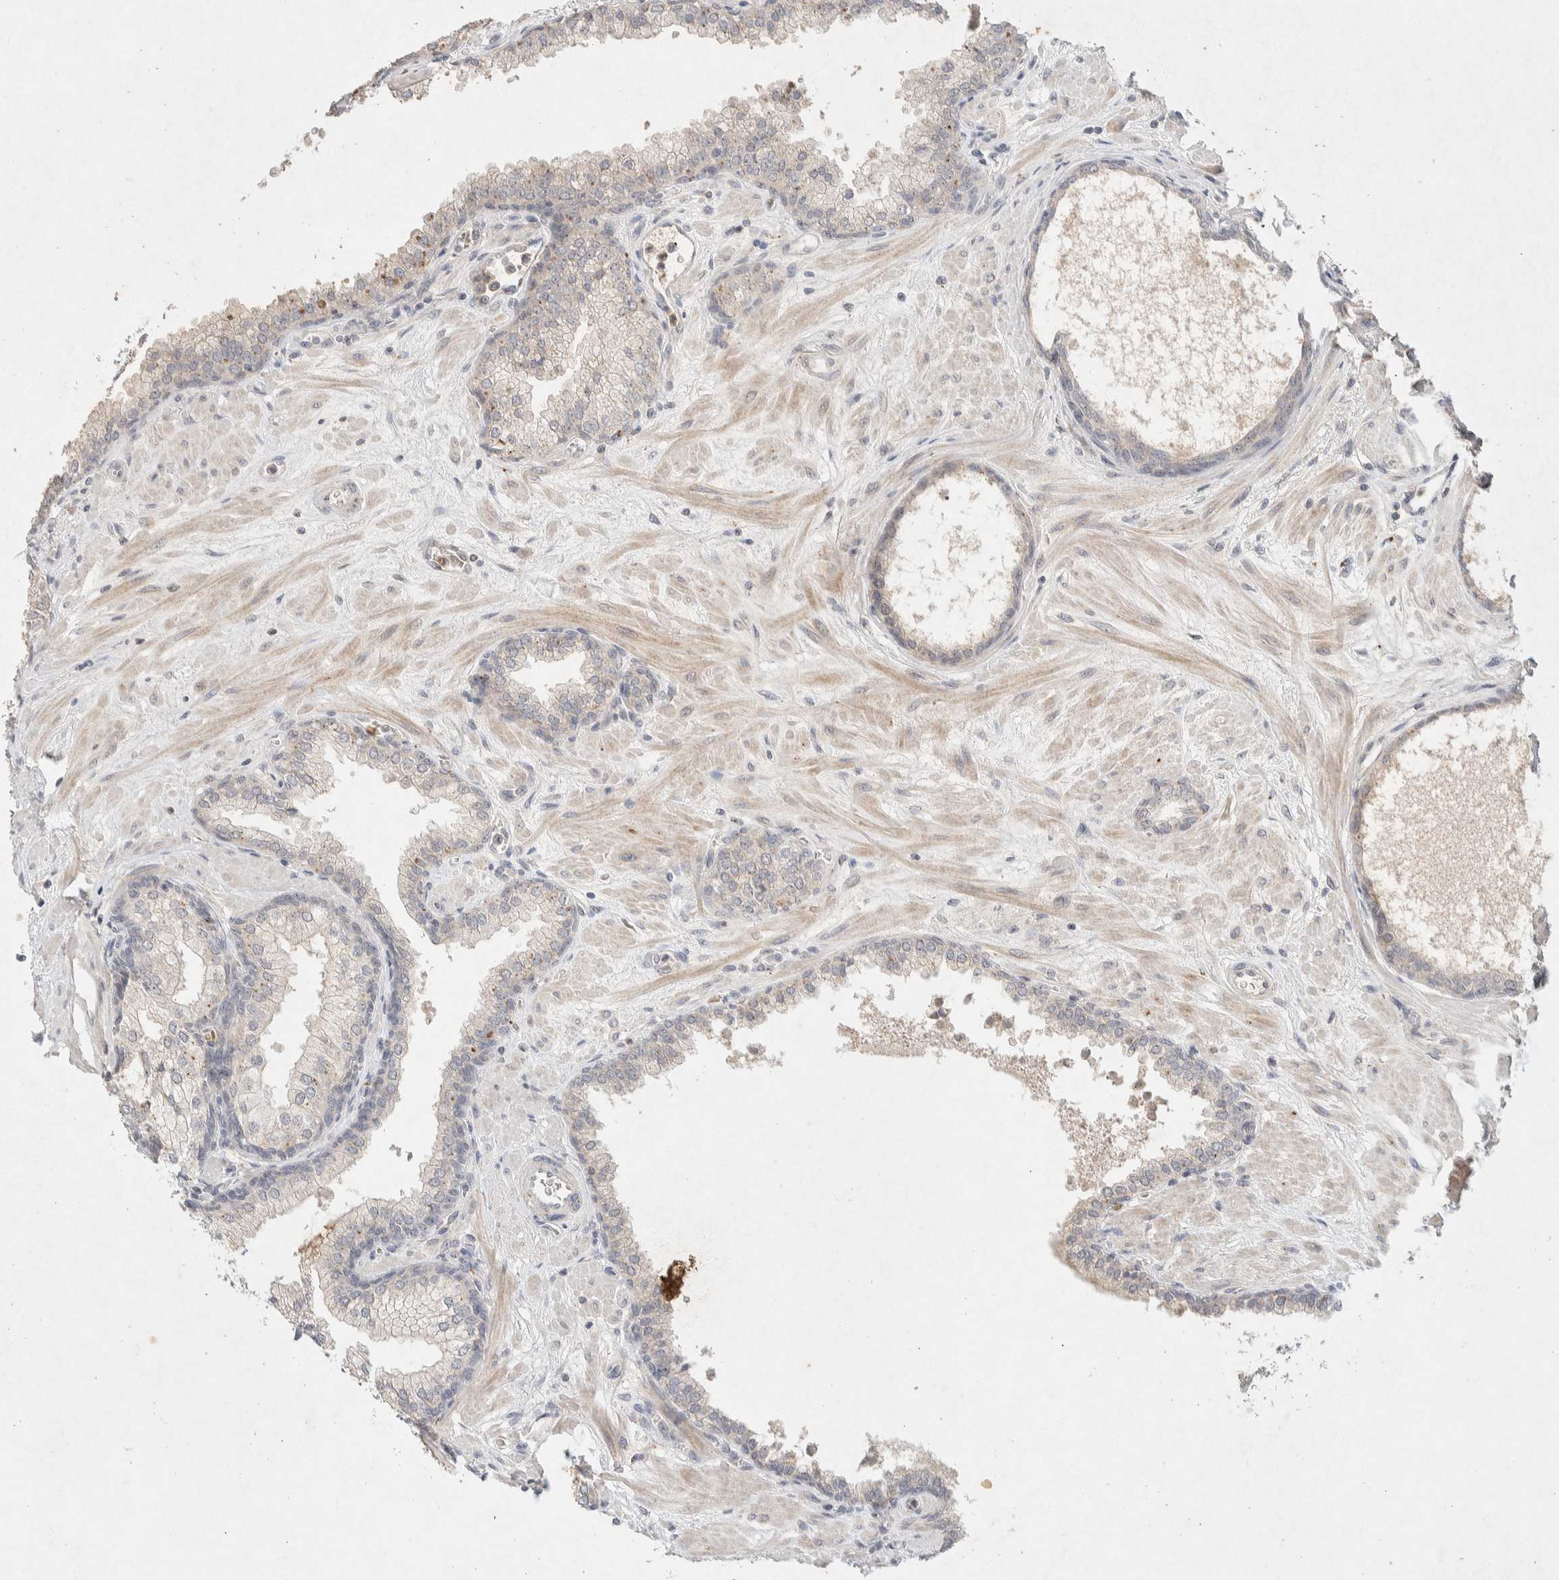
{"staining": {"intensity": "weak", "quantity": "25%-75%", "location": "cytoplasmic/membranous"}, "tissue": "prostate", "cell_type": "Glandular cells", "image_type": "normal", "snomed": [{"axis": "morphology", "description": "Normal tissue, NOS"}, {"axis": "morphology", "description": "Urothelial carcinoma, Low grade"}, {"axis": "topography", "description": "Urinary bladder"}, {"axis": "topography", "description": "Prostate"}], "caption": "Human prostate stained with a protein marker reveals weak staining in glandular cells.", "gene": "GNAI1", "patient": {"sex": "male", "age": 60}}